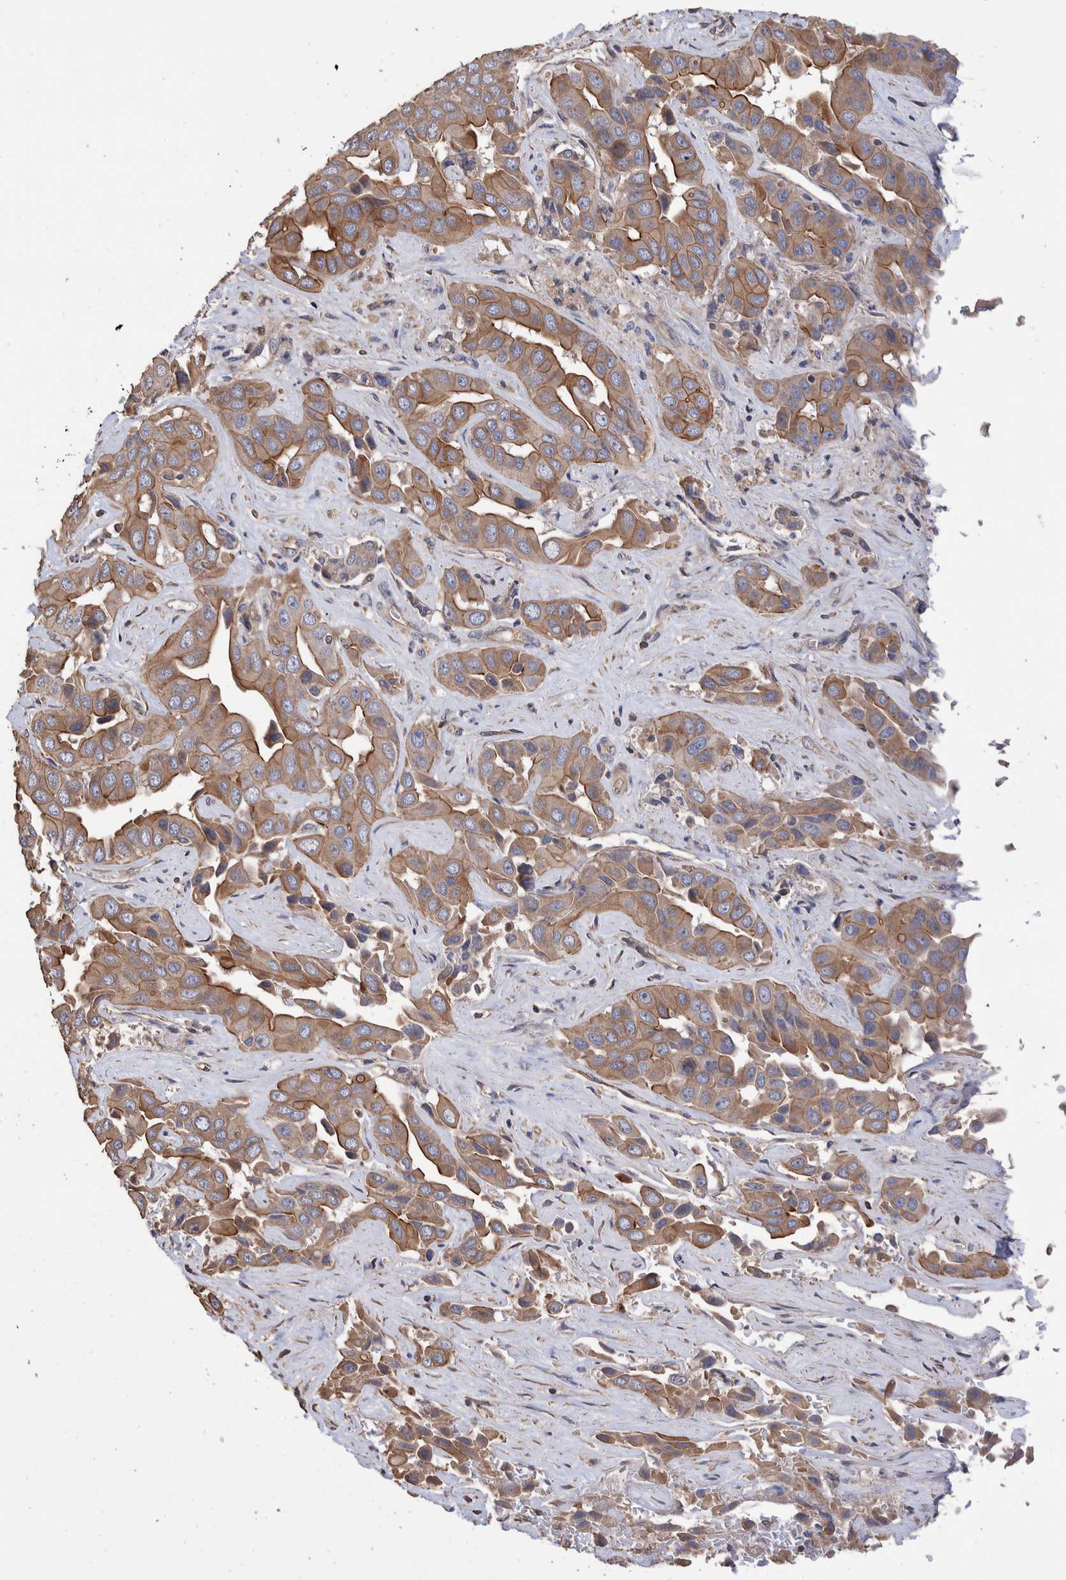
{"staining": {"intensity": "moderate", "quantity": ">75%", "location": "cytoplasmic/membranous"}, "tissue": "liver cancer", "cell_type": "Tumor cells", "image_type": "cancer", "snomed": [{"axis": "morphology", "description": "Cholangiocarcinoma"}, {"axis": "topography", "description": "Liver"}], "caption": "This histopathology image reveals liver cancer (cholangiocarcinoma) stained with IHC to label a protein in brown. The cytoplasmic/membranous of tumor cells show moderate positivity for the protein. Nuclei are counter-stained blue.", "gene": "SLC45A4", "patient": {"sex": "female", "age": 52}}